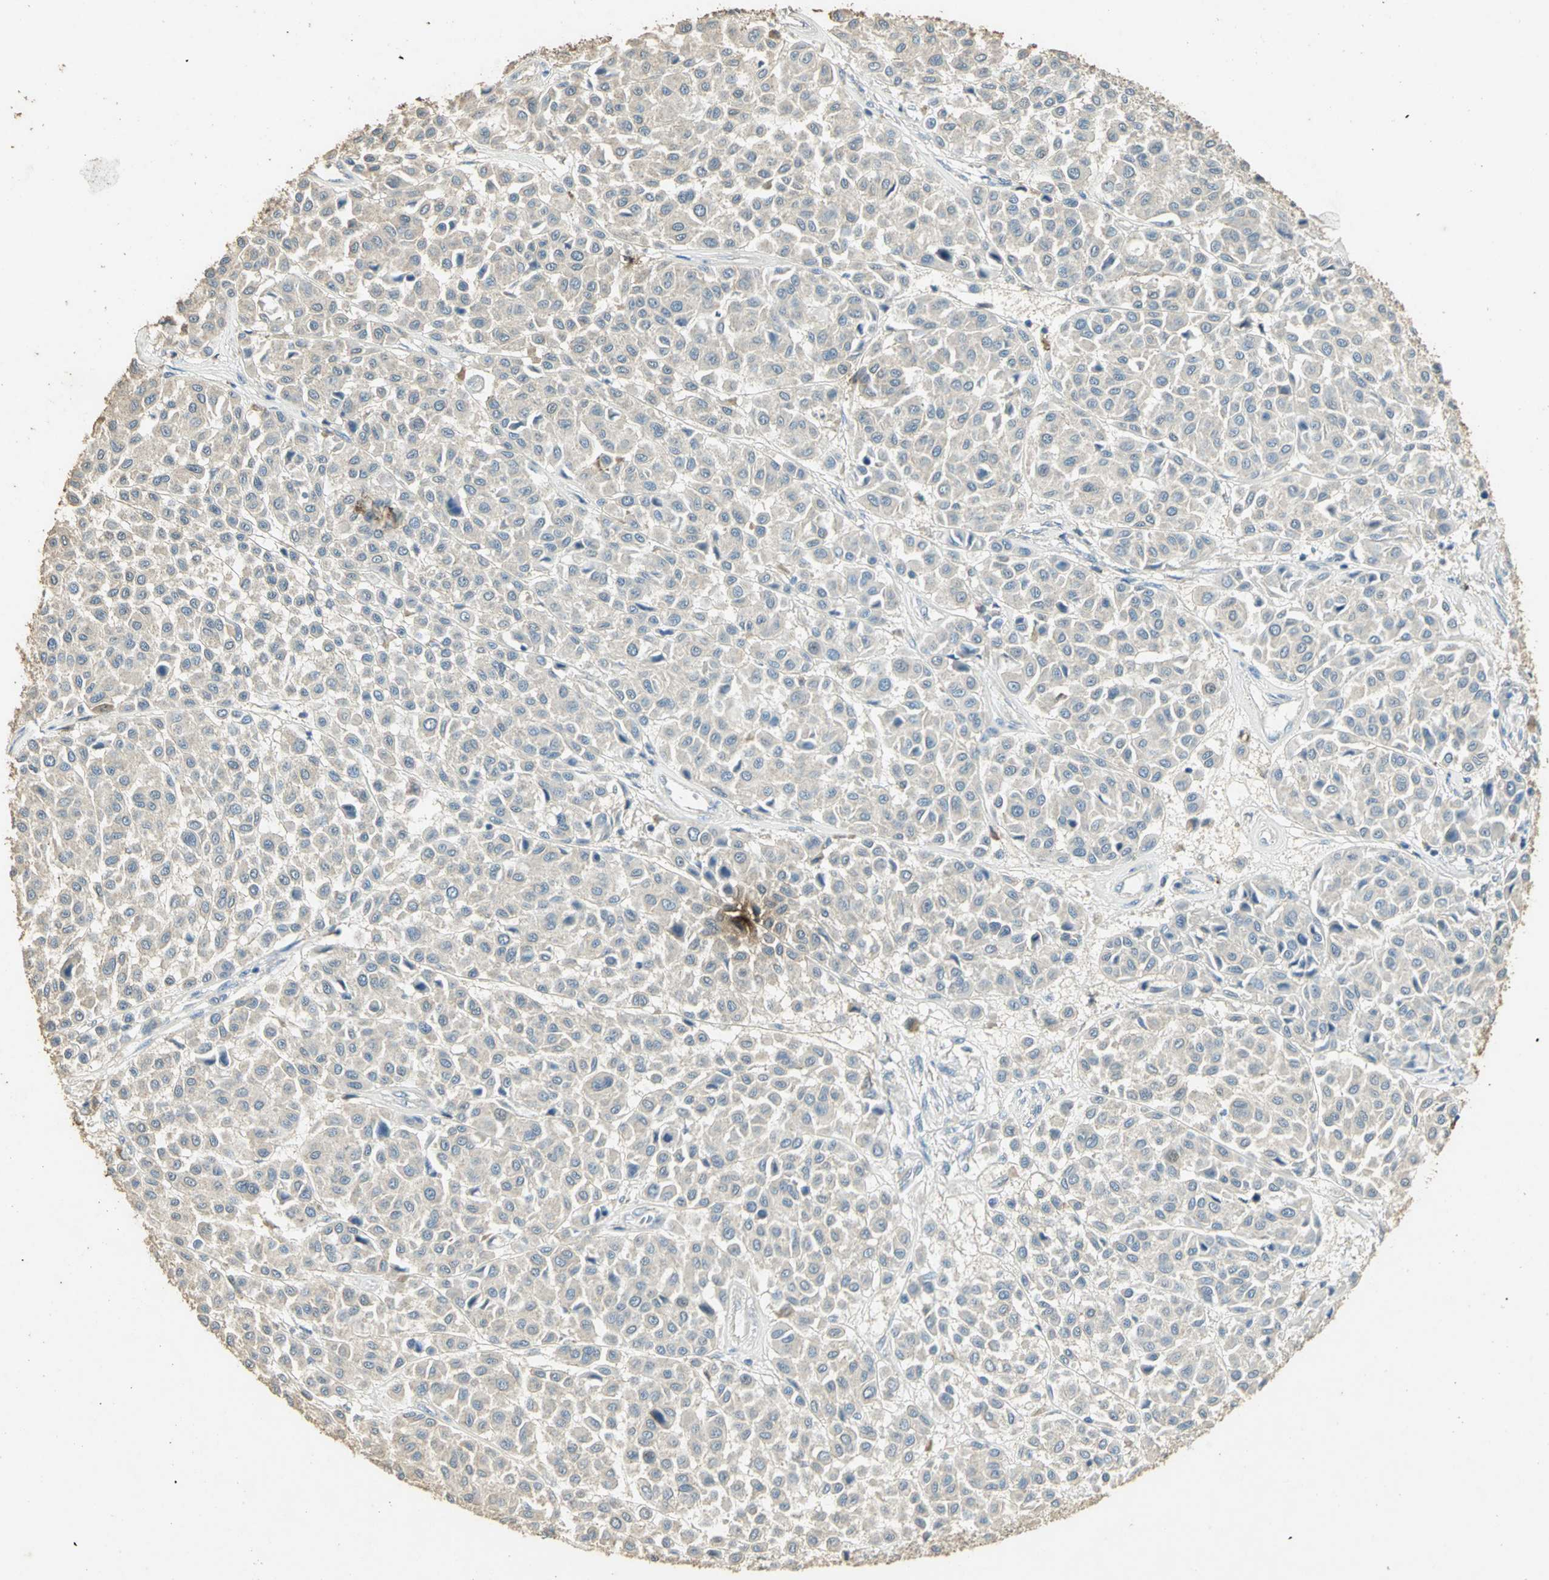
{"staining": {"intensity": "weak", "quantity": "25%-75%", "location": "cytoplasmic/membranous"}, "tissue": "melanoma", "cell_type": "Tumor cells", "image_type": "cancer", "snomed": [{"axis": "morphology", "description": "Malignant melanoma, Metastatic site"}, {"axis": "topography", "description": "Soft tissue"}], "caption": "This is an image of IHC staining of melanoma, which shows weak expression in the cytoplasmic/membranous of tumor cells.", "gene": "ASB9", "patient": {"sex": "male", "age": 41}}